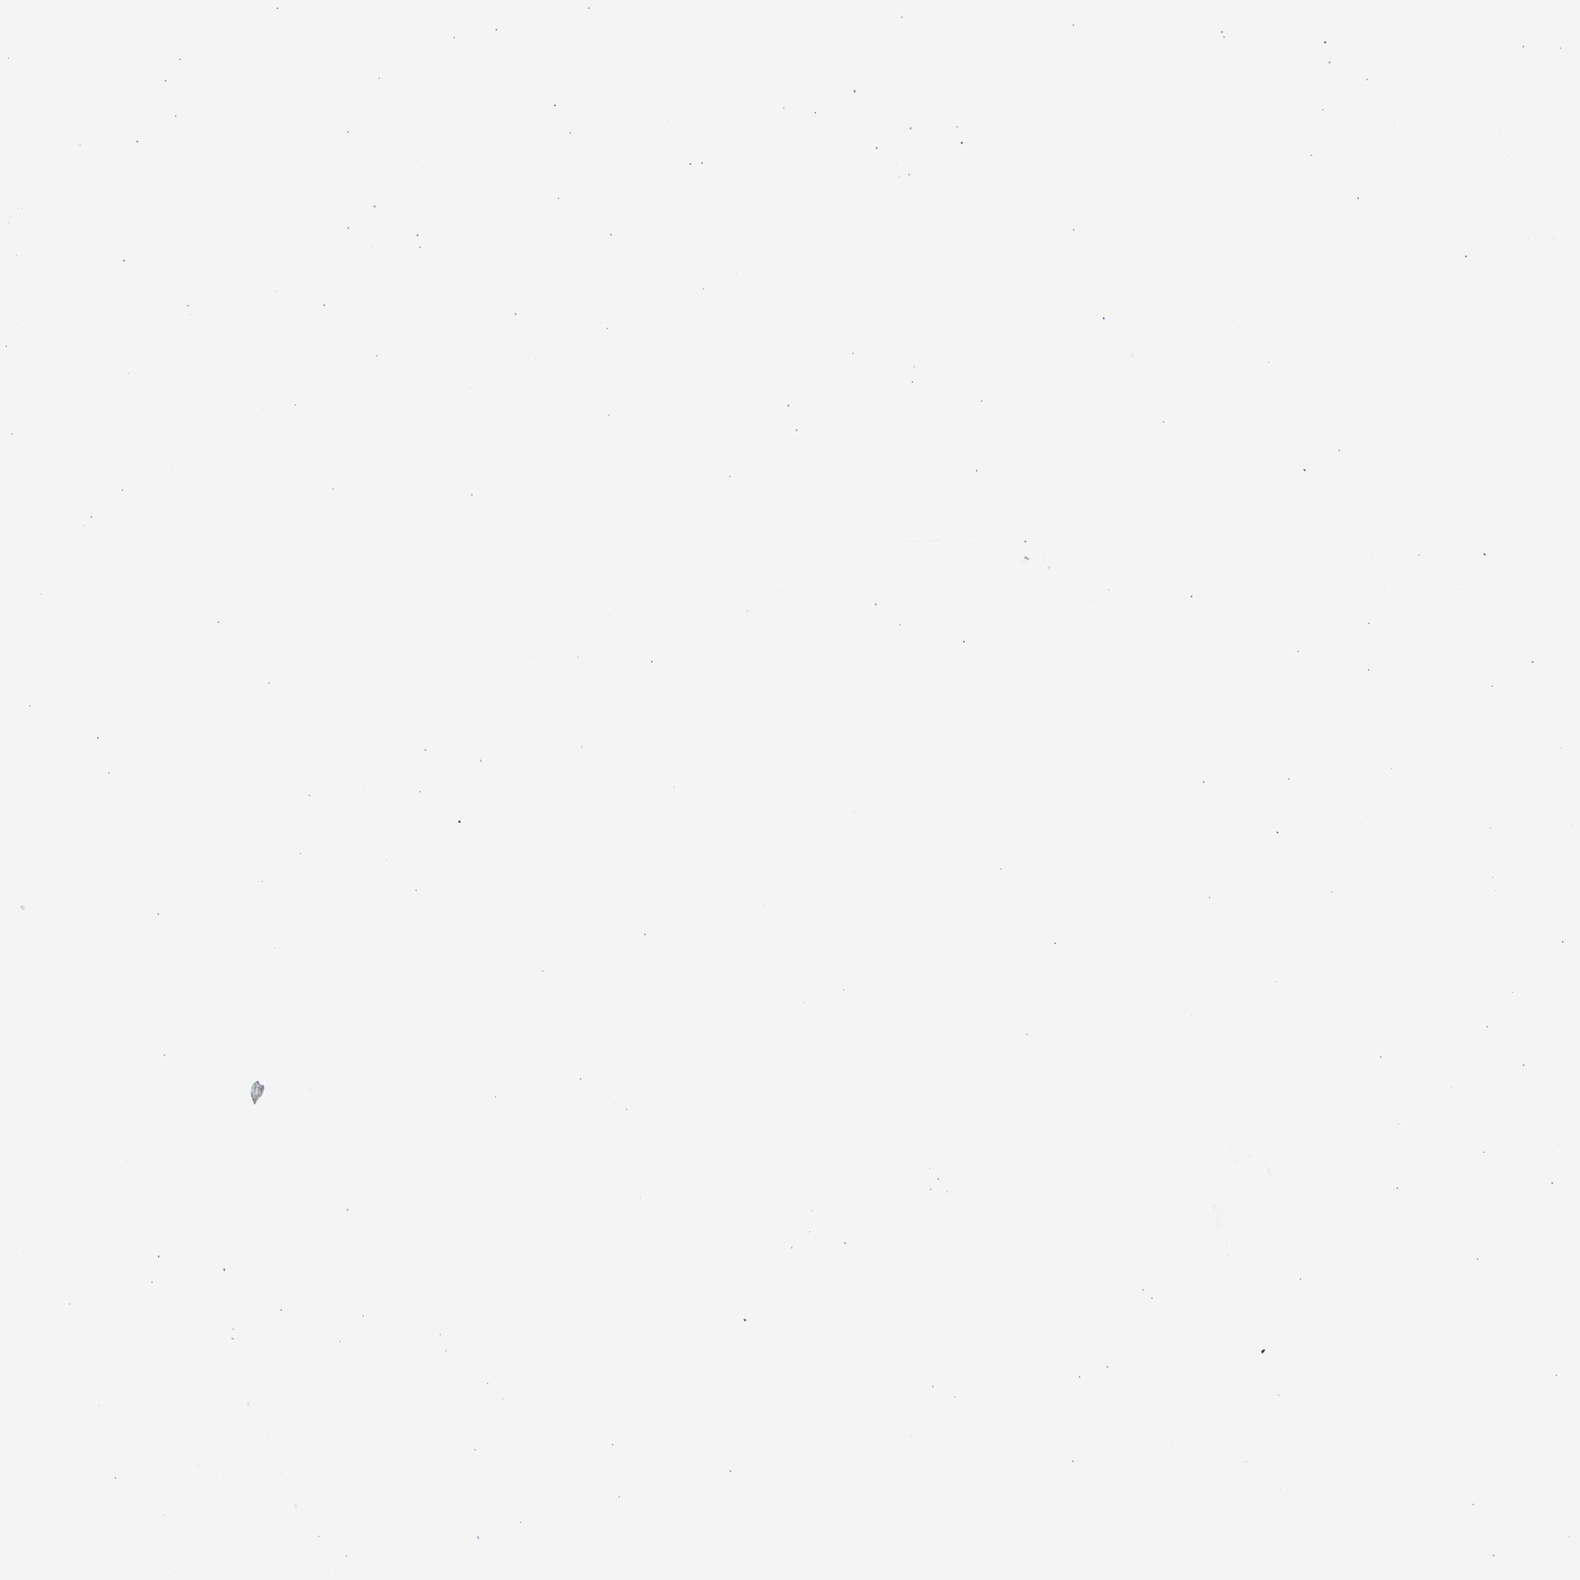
{"staining": {"intensity": "negative", "quantity": "none", "location": "none"}, "tissue": "skin", "cell_type": "Fibroblasts", "image_type": "normal", "snomed": [{"axis": "morphology", "description": "Normal tissue, NOS"}, {"axis": "topography", "description": "Skin"}], "caption": "Fibroblasts show no significant positivity in benign skin. (DAB (3,3'-diaminobenzidine) immunohistochemistry (IHC) with hematoxylin counter stain).", "gene": "CEL", "patient": {"sex": "female", "age": 56}}